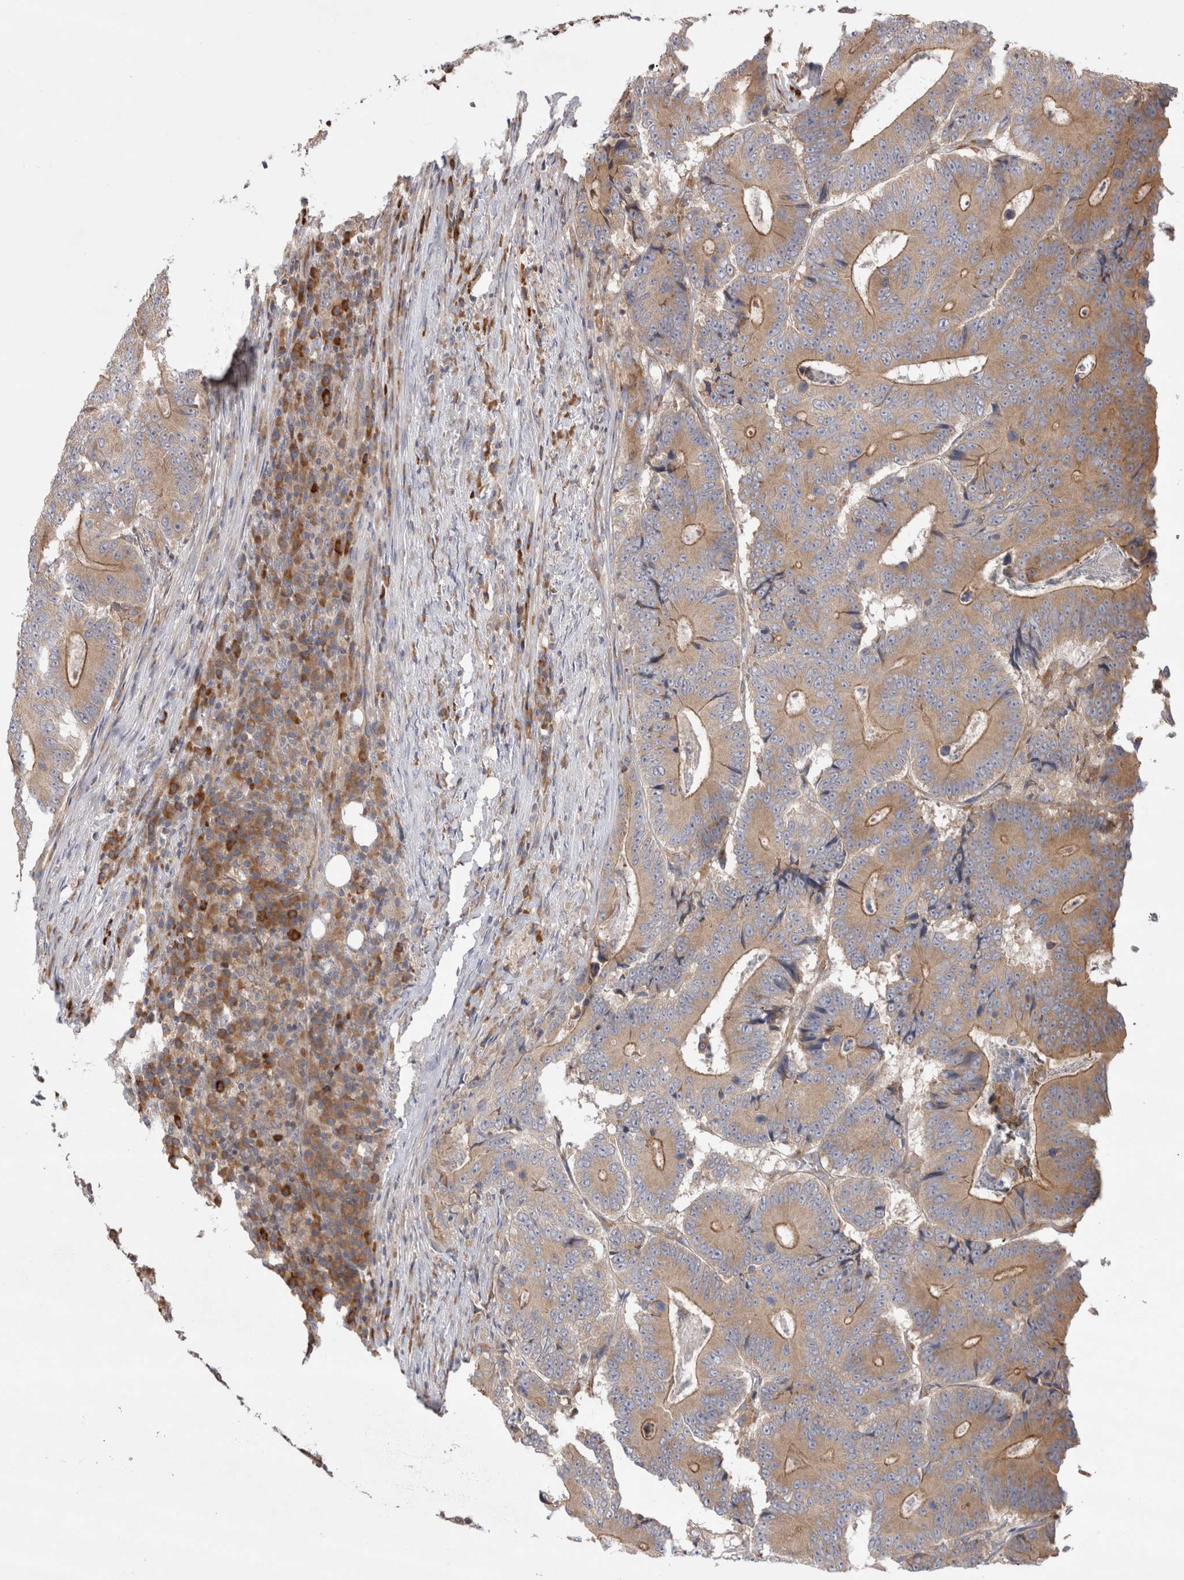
{"staining": {"intensity": "moderate", "quantity": ">75%", "location": "cytoplasmic/membranous"}, "tissue": "colorectal cancer", "cell_type": "Tumor cells", "image_type": "cancer", "snomed": [{"axis": "morphology", "description": "Adenocarcinoma, NOS"}, {"axis": "topography", "description": "Colon"}], "caption": "Colorectal cancer stained with a protein marker exhibits moderate staining in tumor cells.", "gene": "PDCD10", "patient": {"sex": "male", "age": 83}}